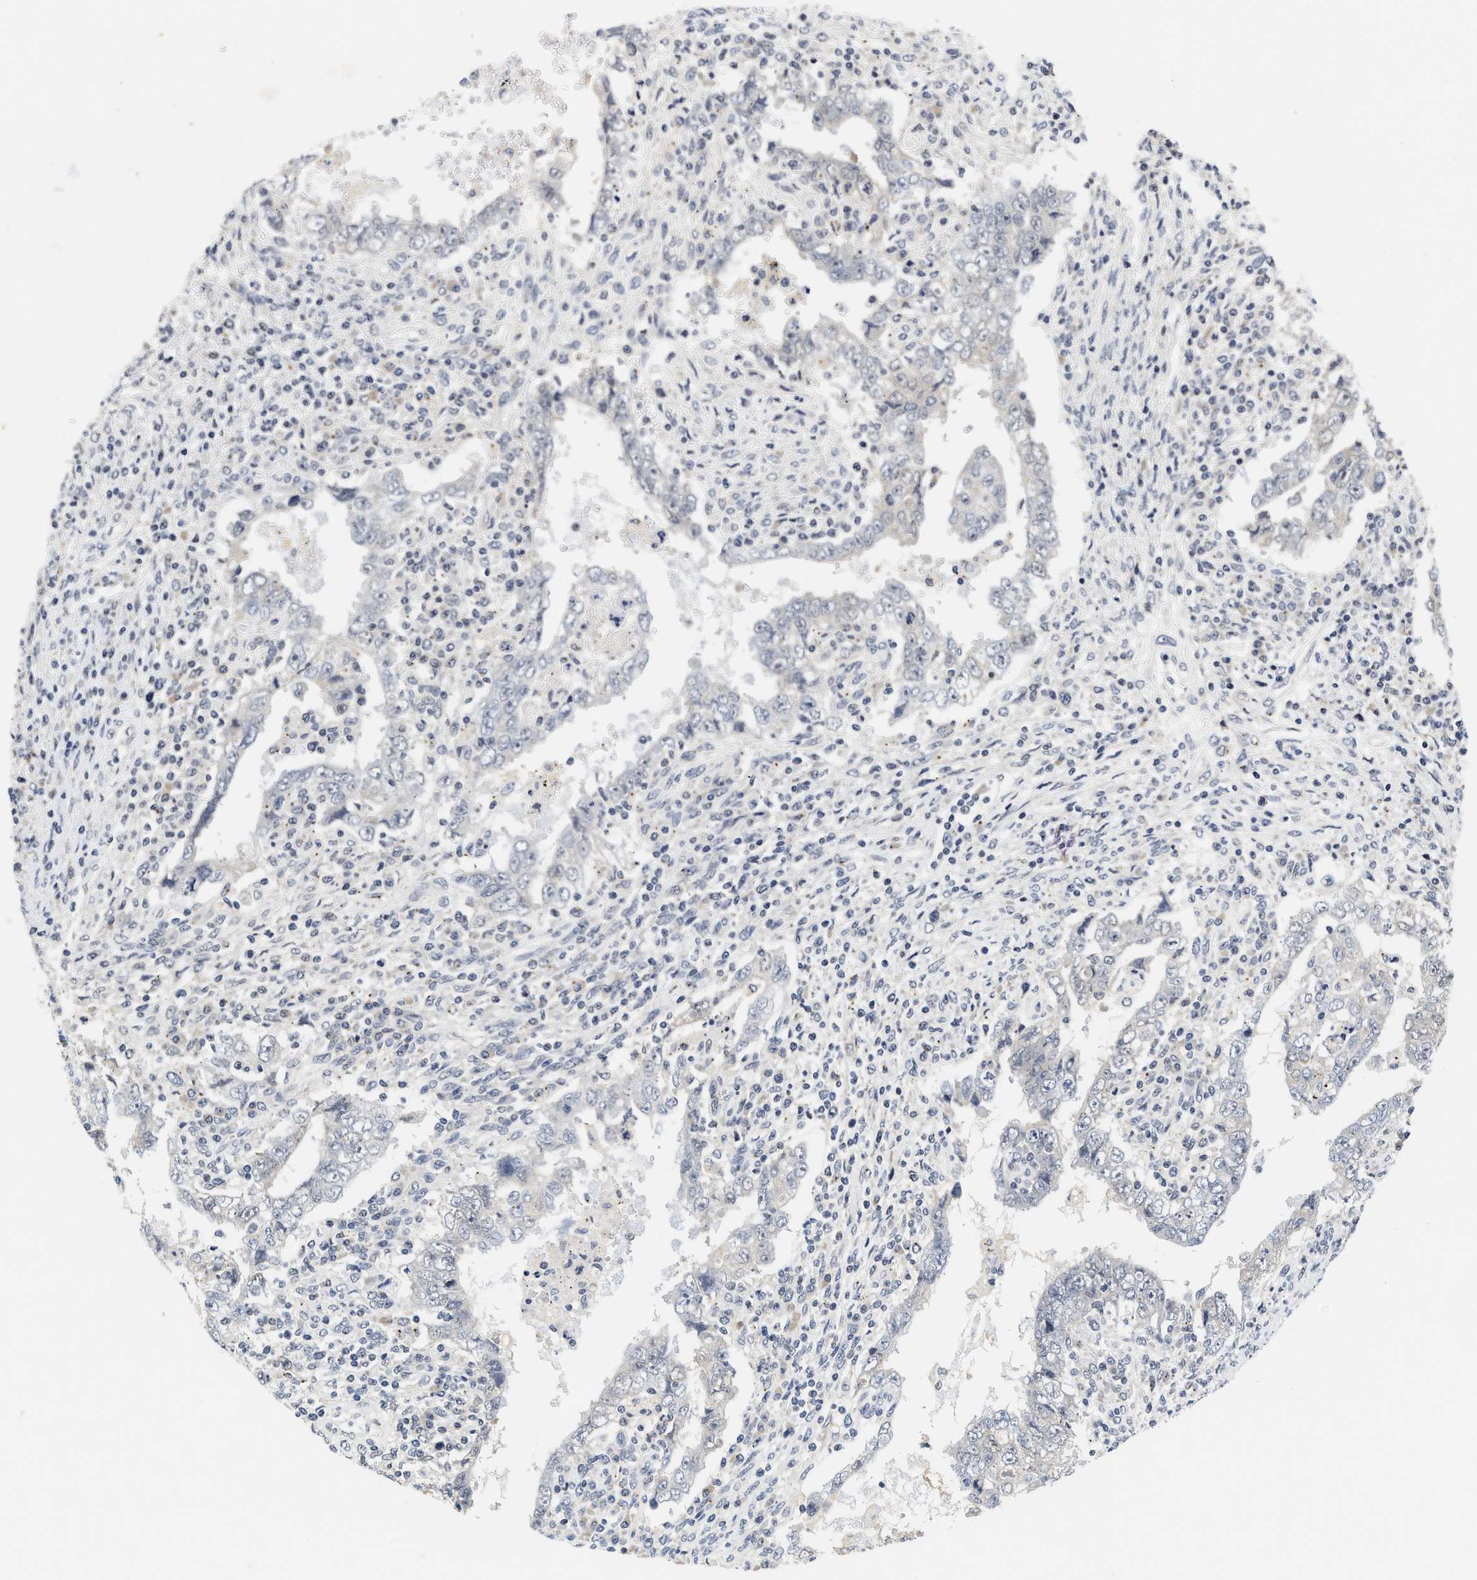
{"staining": {"intensity": "negative", "quantity": "none", "location": "none"}, "tissue": "testis cancer", "cell_type": "Tumor cells", "image_type": "cancer", "snomed": [{"axis": "morphology", "description": "Carcinoma, Embryonal, NOS"}, {"axis": "topography", "description": "Testis"}], "caption": "Human testis cancer stained for a protein using immunohistochemistry (IHC) displays no expression in tumor cells.", "gene": "INIP", "patient": {"sex": "male", "age": 26}}